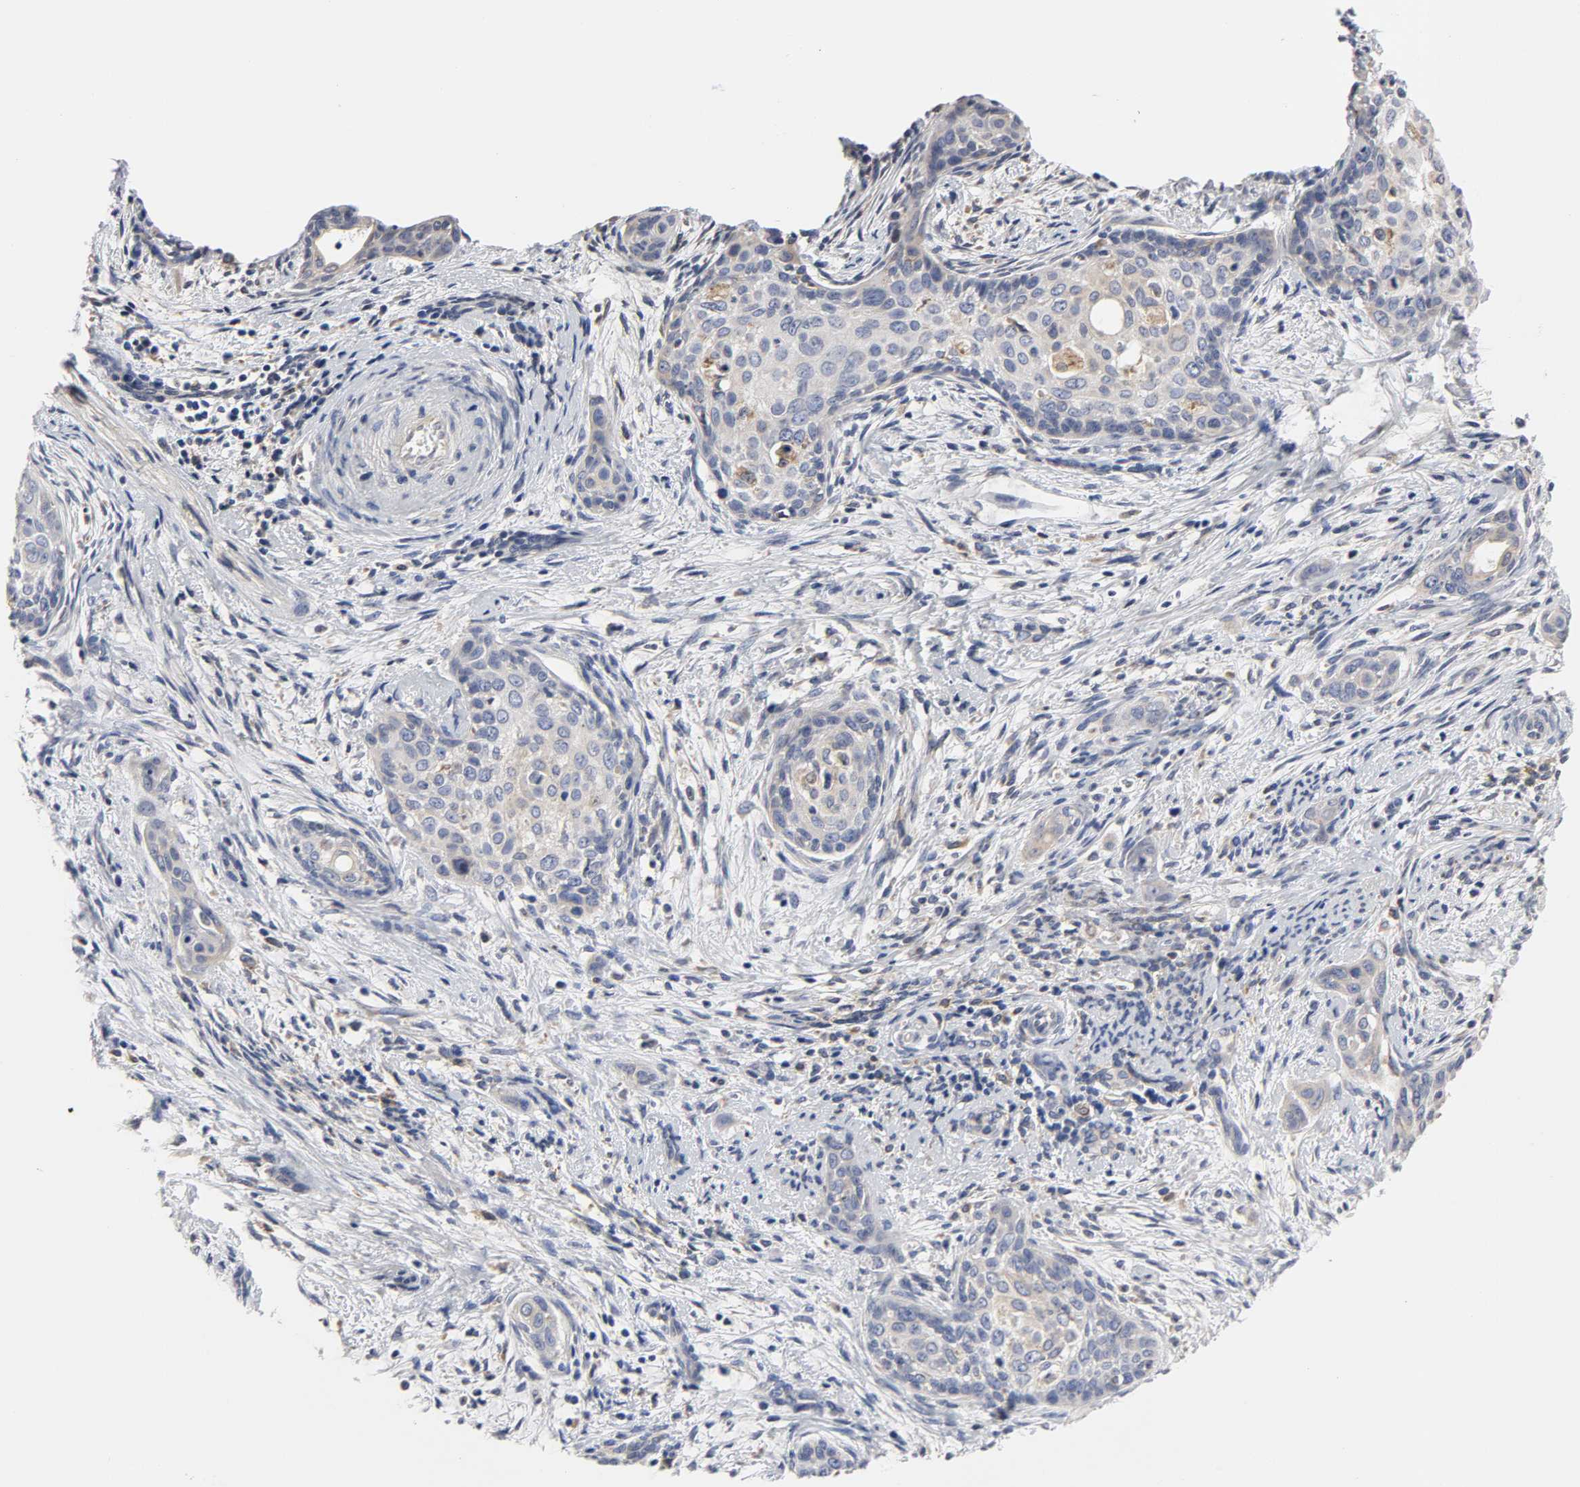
{"staining": {"intensity": "negative", "quantity": "none", "location": "none"}, "tissue": "cervical cancer", "cell_type": "Tumor cells", "image_type": "cancer", "snomed": [{"axis": "morphology", "description": "Squamous cell carcinoma, NOS"}, {"axis": "topography", "description": "Cervix"}], "caption": "Cervical cancer (squamous cell carcinoma) was stained to show a protein in brown. There is no significant positivity in tumor cells. (Immunohistochemistry, brightfield microscopy, high magnification).", "gene": "HCK", "patient": {"sex": "female", "age": 33}}